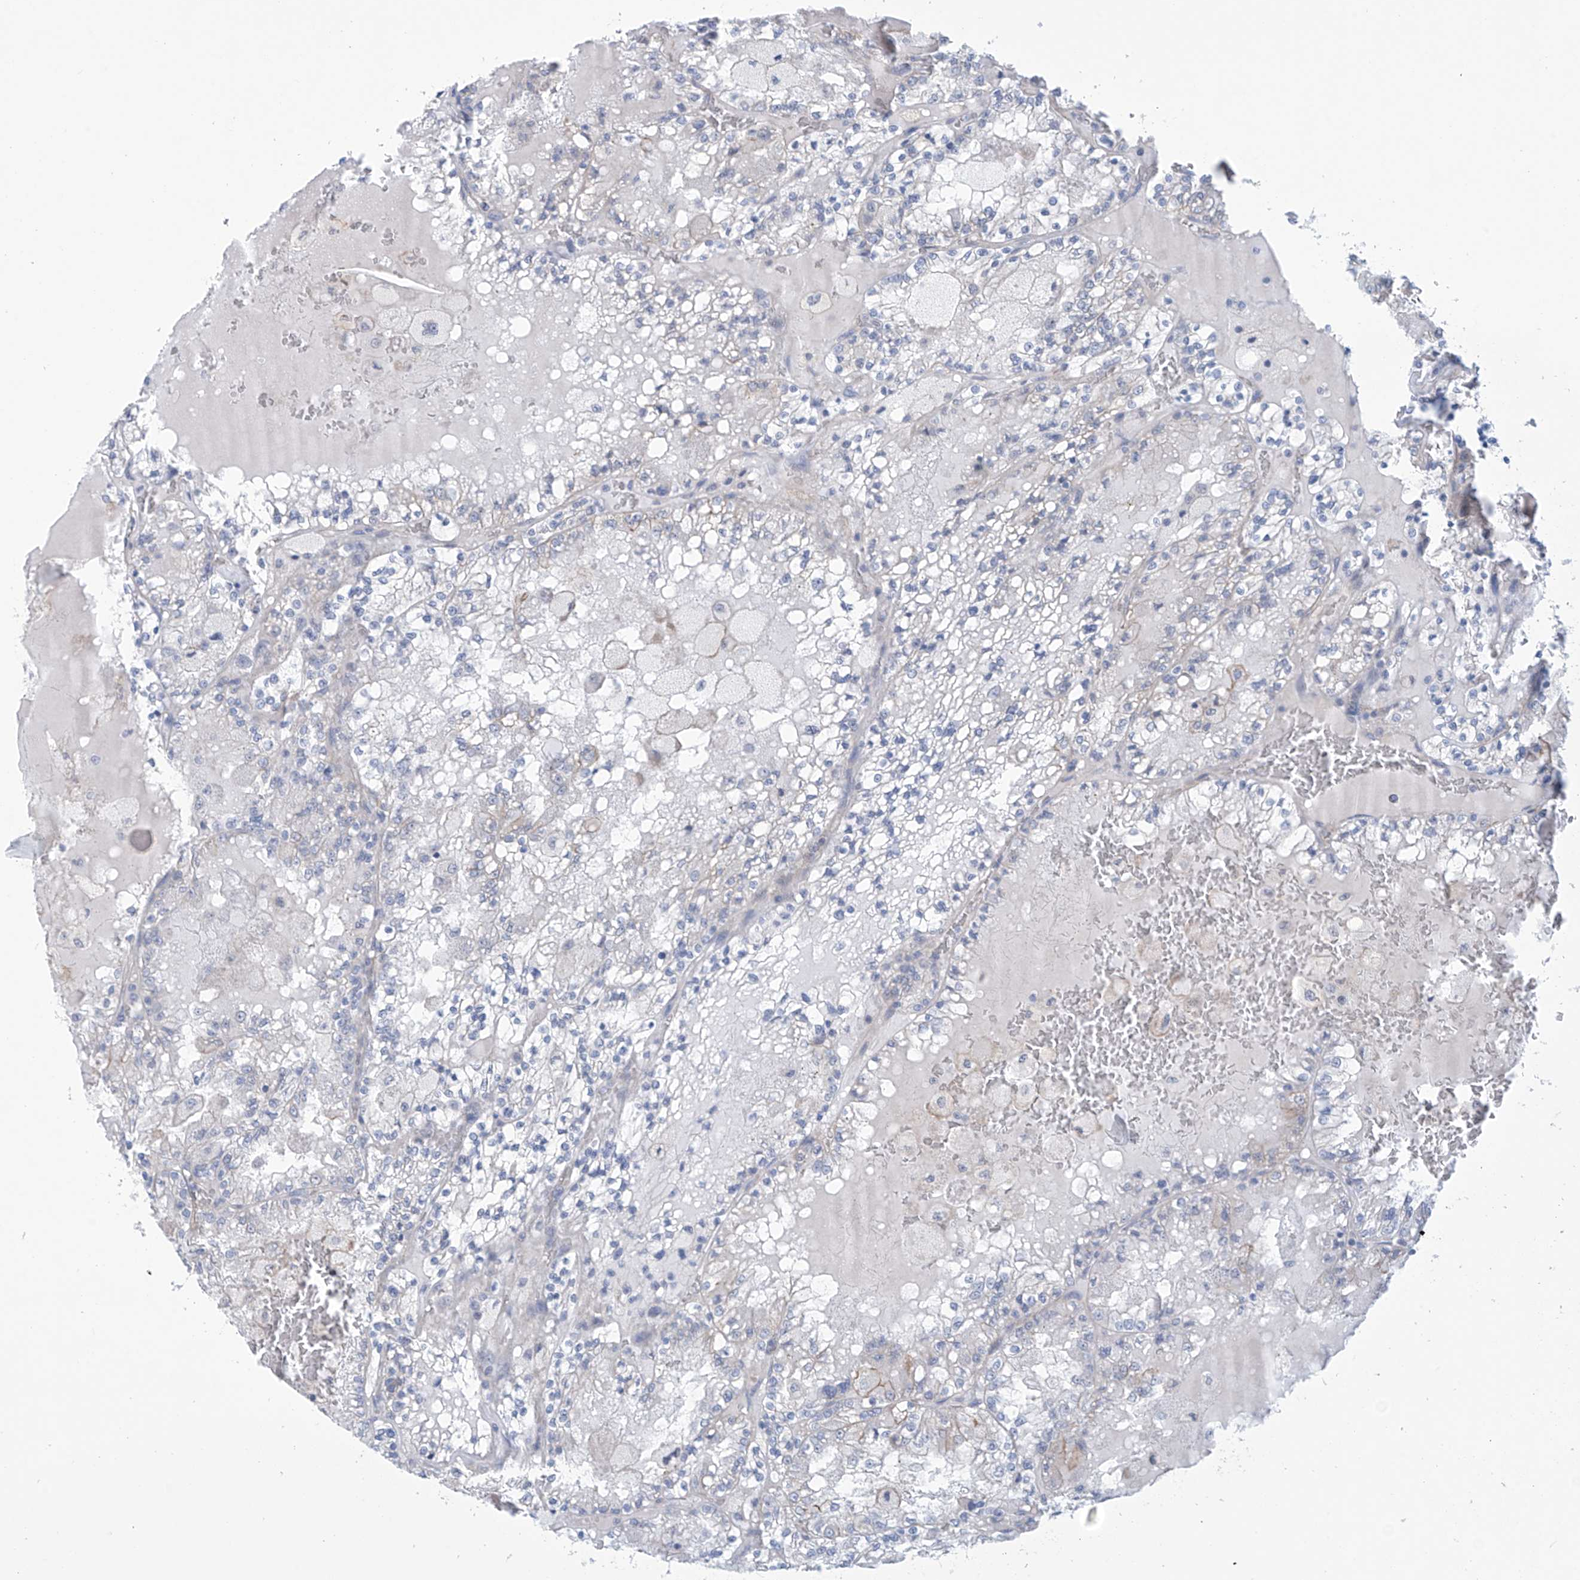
{"staining": {"intensity": "negative", "quantity": "none", "location": "none"}, "tissue": "renal cancer", "cell_type": "Tumor cells", "image_type": "cancer", "snomed": [{"axis": "morphology", "description": "Adenocarcinoma, NOS"}, {"axis": "topography", "description": "Kidney"}], "caption": "A micrograph of human renal cancer (adenocarcinoma) is negative for staining in tumor cells.", "gene": "ABHD13", "patient": {"sex": "female", "age": 56}}